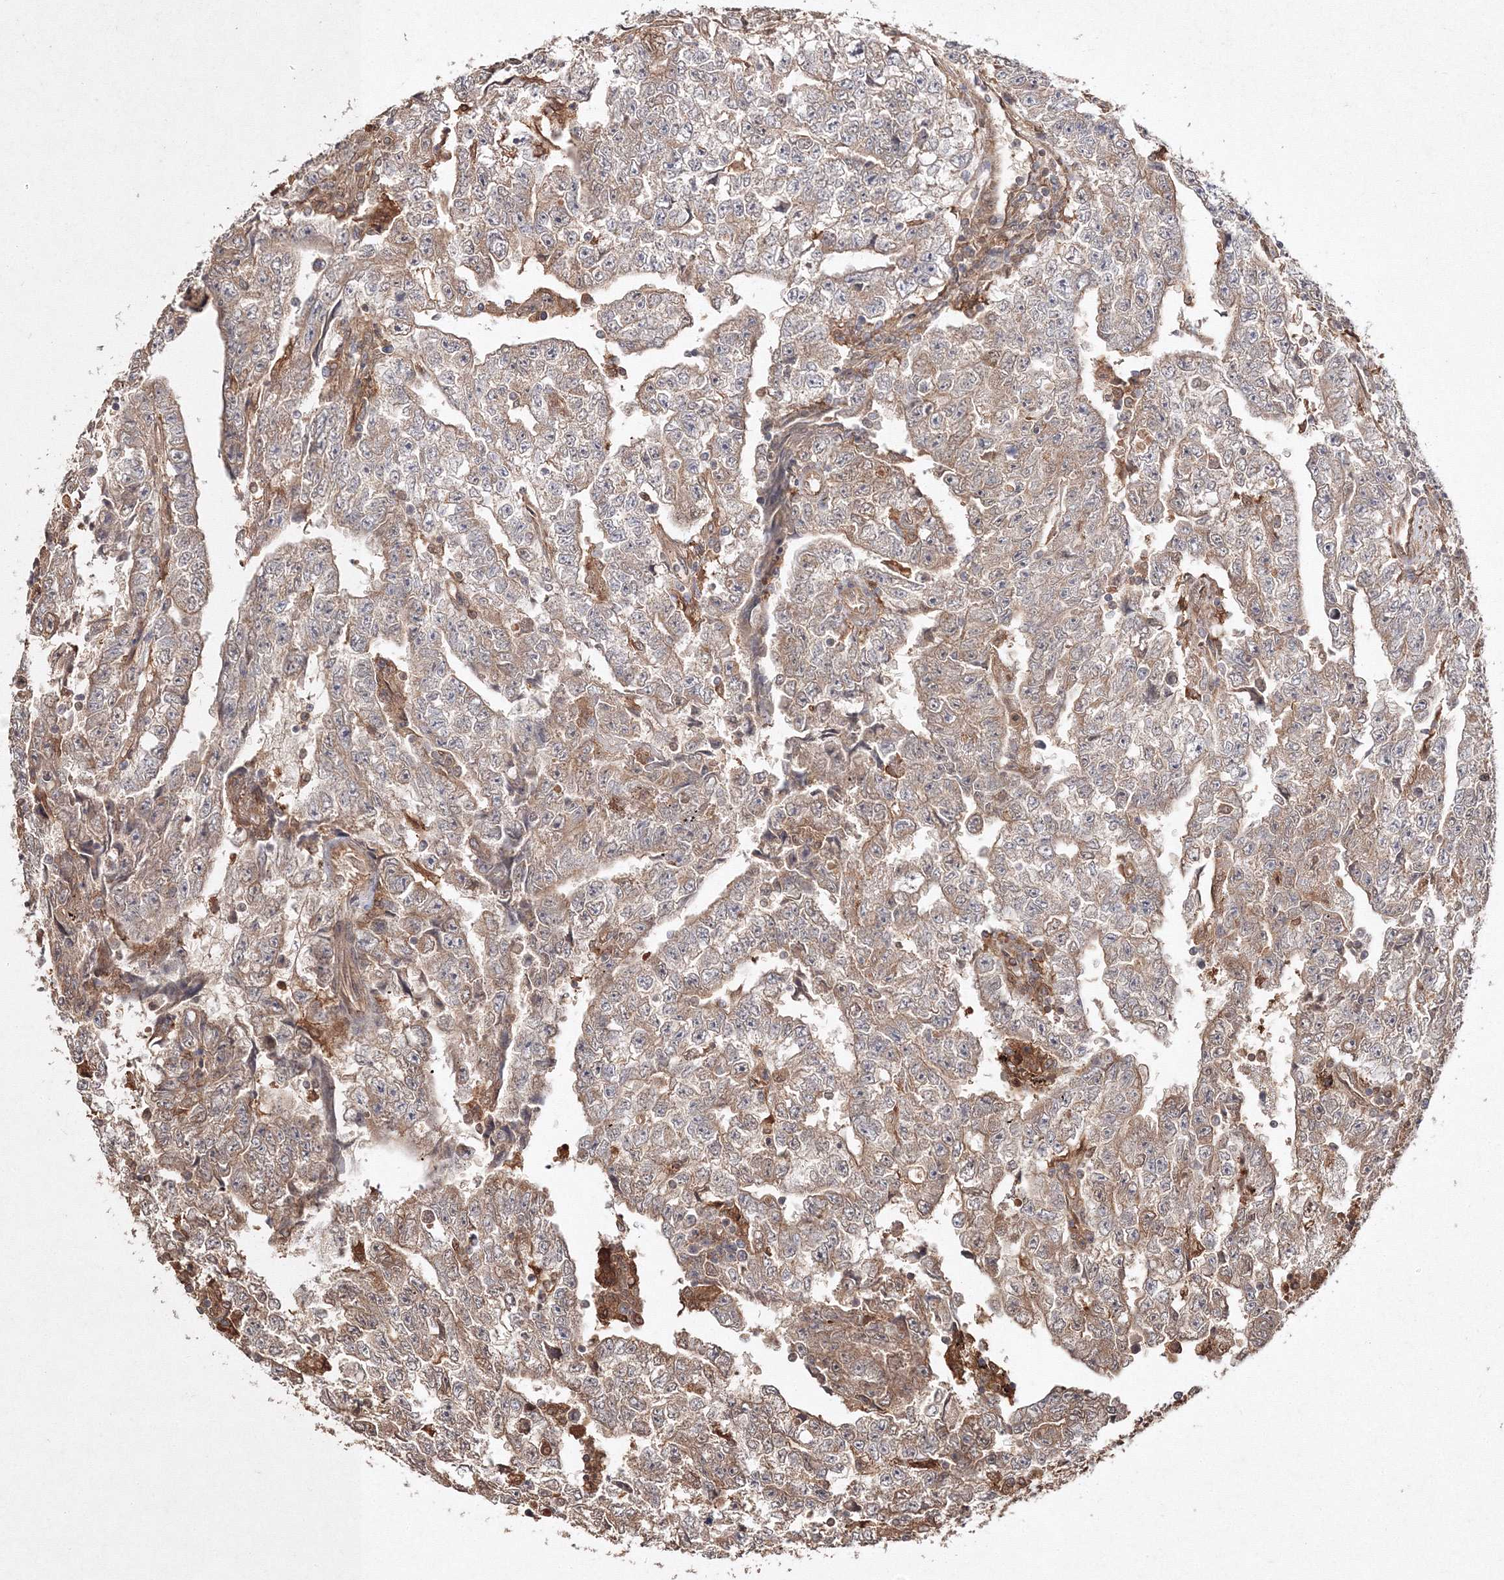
{"staining": {"intensity": "moderate", "quantity": "25%-75%", "location": "cytoplasmic/membranous"}, "tissue": "testis cancer", "cell_type": "Tumor cells", "image_type": "cancer", "snomed": [{"axis": "morphology", "description": "Carcinoma, Embryonal, NOS"}, {"axis": "topography", "description": "Testis"}], "caption": "This micrograph demonstrates testis cancer (embryonal carcinoma) stained with immunohistochemistry (IHC) to label a protein in brown. The cytoplasmic/membranous of tumor cells show moderate positivity for the protein. Nuclei are counter-stained blue.", "gene": "S100A11", "patient": {"sex": "male", "age": 25}}